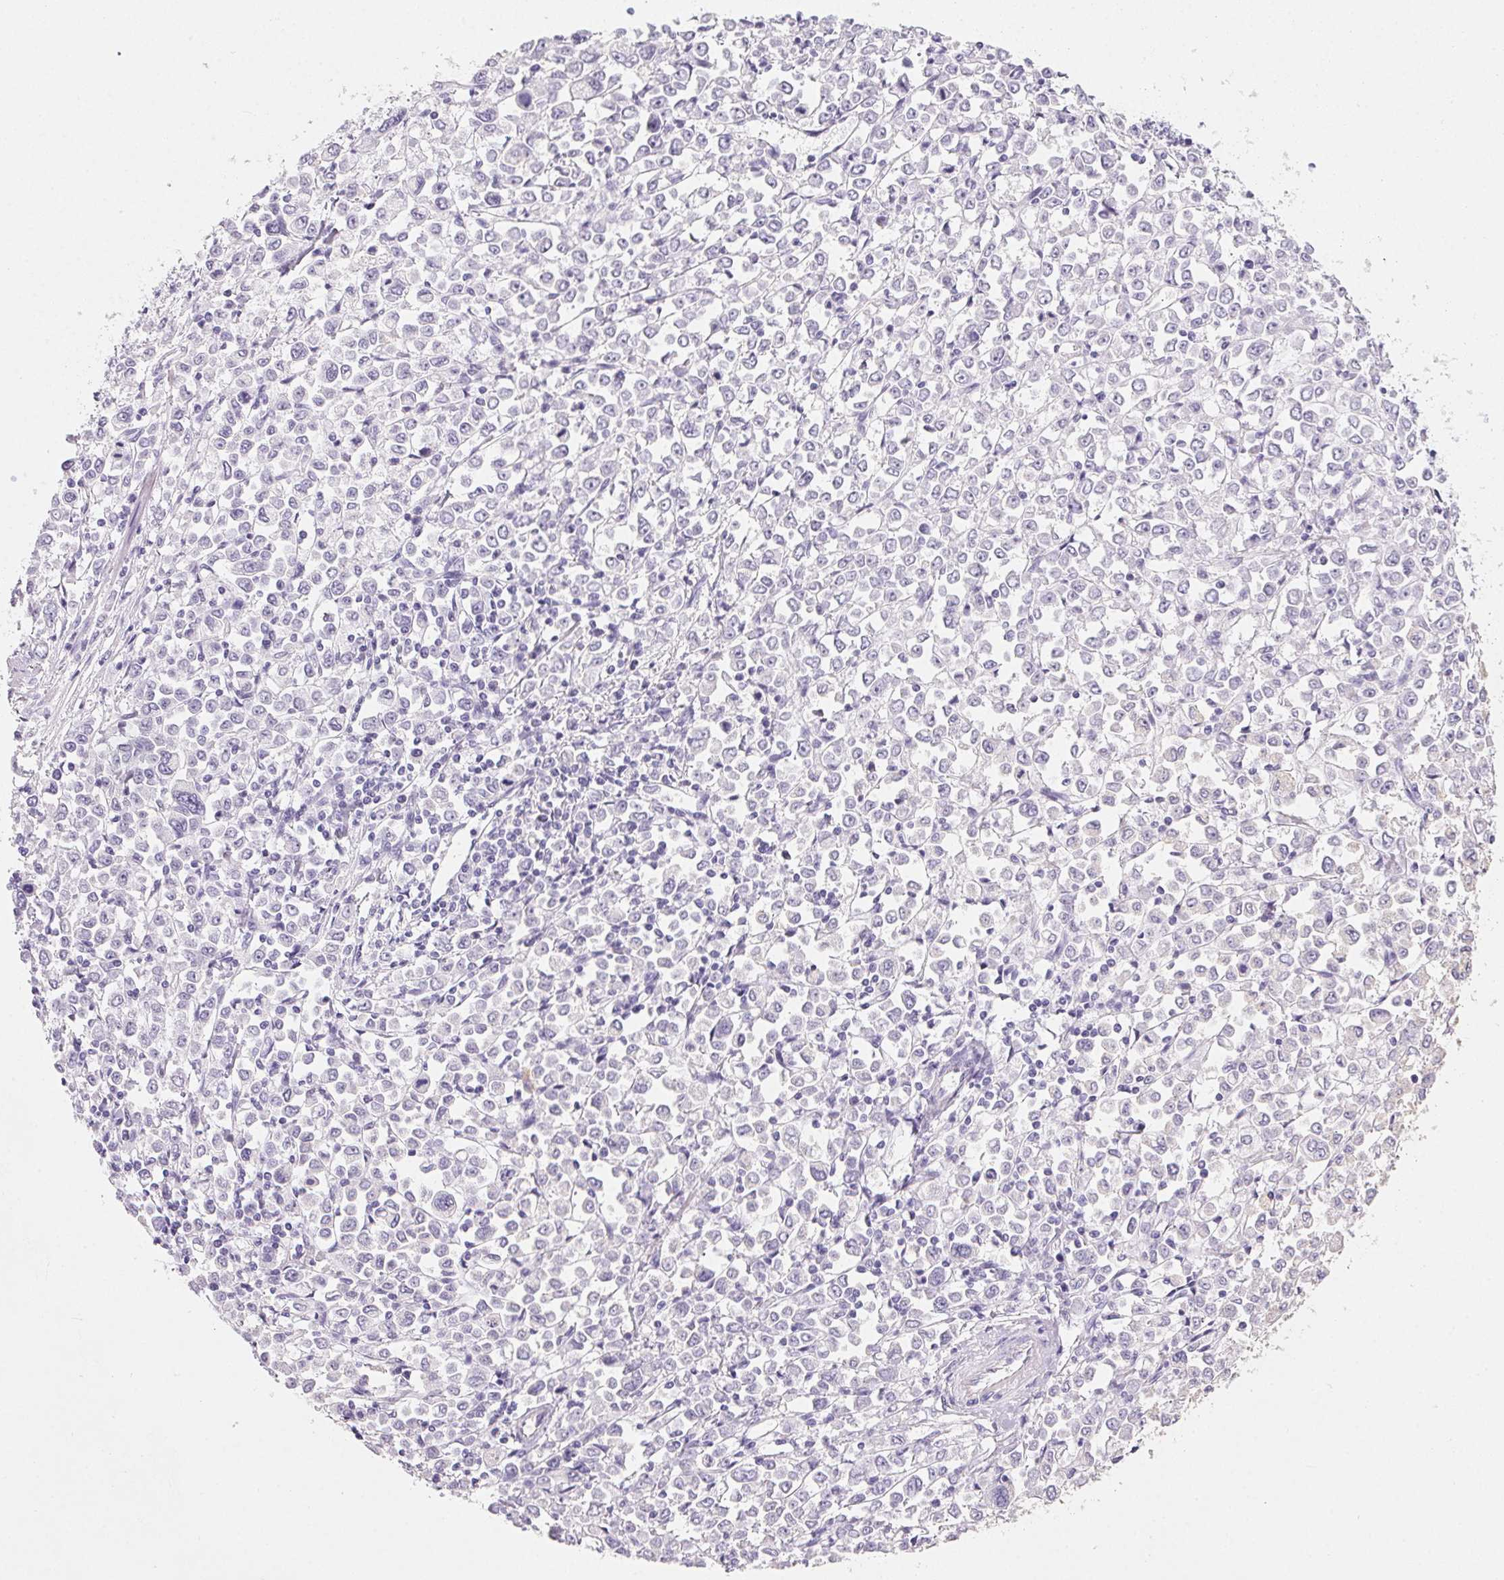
{"staining": {"intensity": "negative", "quantity": "none", "location": "none"}, "tissue": "stomach cancer", "cell_type": "Tumor cells", "image_type": "cancer", "snomed": [{"axis": "morphology", "description": "Adenocarcinoma, NOS"}, {"axis": "topography", "description": "Stomach, upper"}], "caption": "This is an immunohistochemistry histopathology image of human stomach adenocarcinoma. There is no staining in tumor cells.", "gene": "PRSS3", "patient": {"sex": "male", "age": 70}}